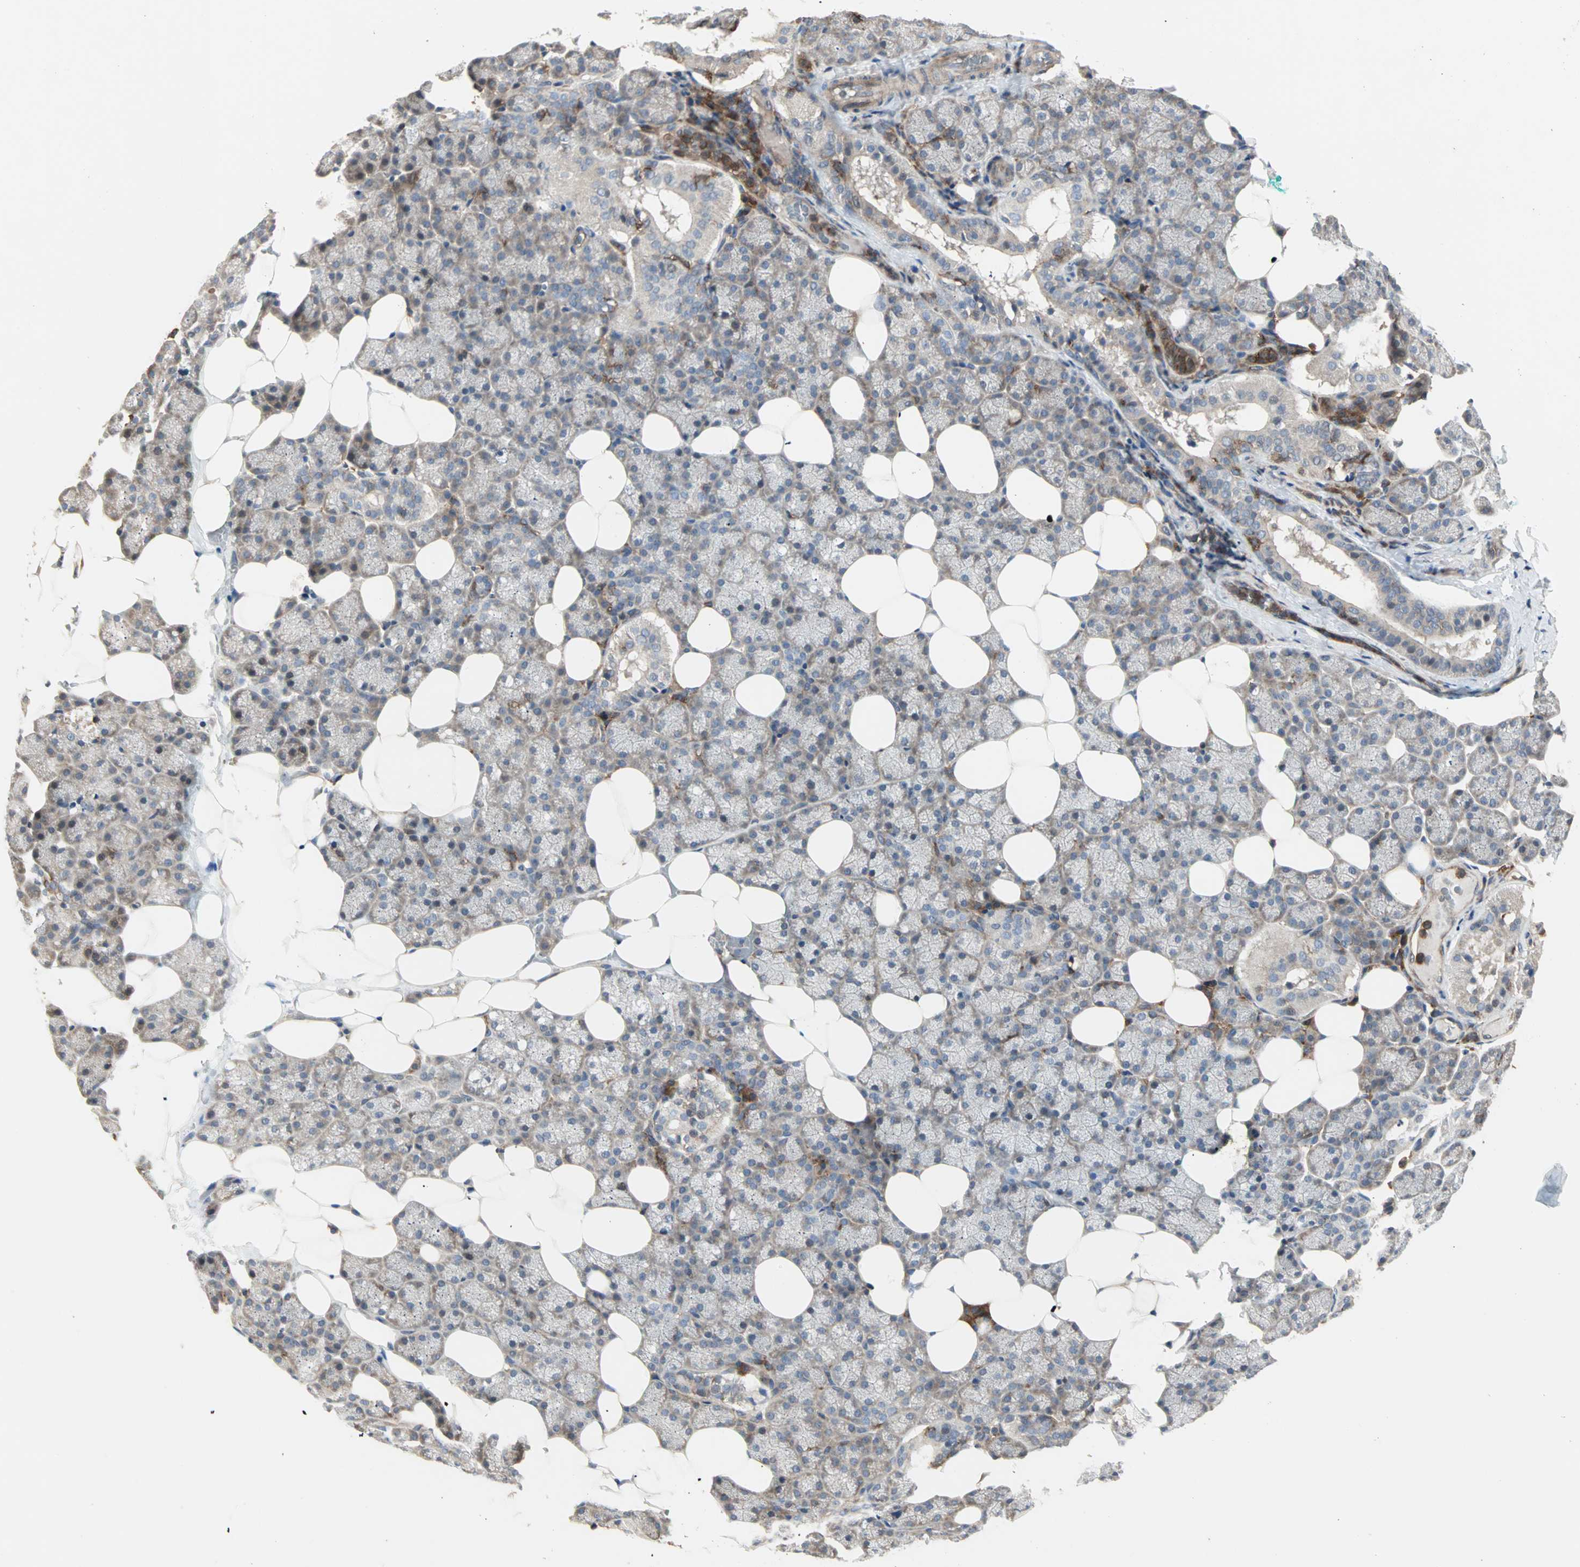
{"staining": {"intensity": "weak", "quantity": ">75%", "location": "cytoplasmic/membranous"}, "tissue": "salivary gland", "cell_type": "Glandular cells", "image_type": "normal", "snomed": [{"axis": "morphology", "description": "Normal tissue, NOS"}, {"axis": "topography", "description": "Lymph node"}, {"axis": "topography", "description": "Salivary gland"}], "caption": "Immunohistochemical staining of benign salivary gland exhibits weak cytoplasmic/membranous protein expression in approximately >75% of glandular cells. (Brightfield microscopy of DAB IHC at high magnification).", "gene": "GNAI2", "patient": {"sex": "male", "age": 8}}